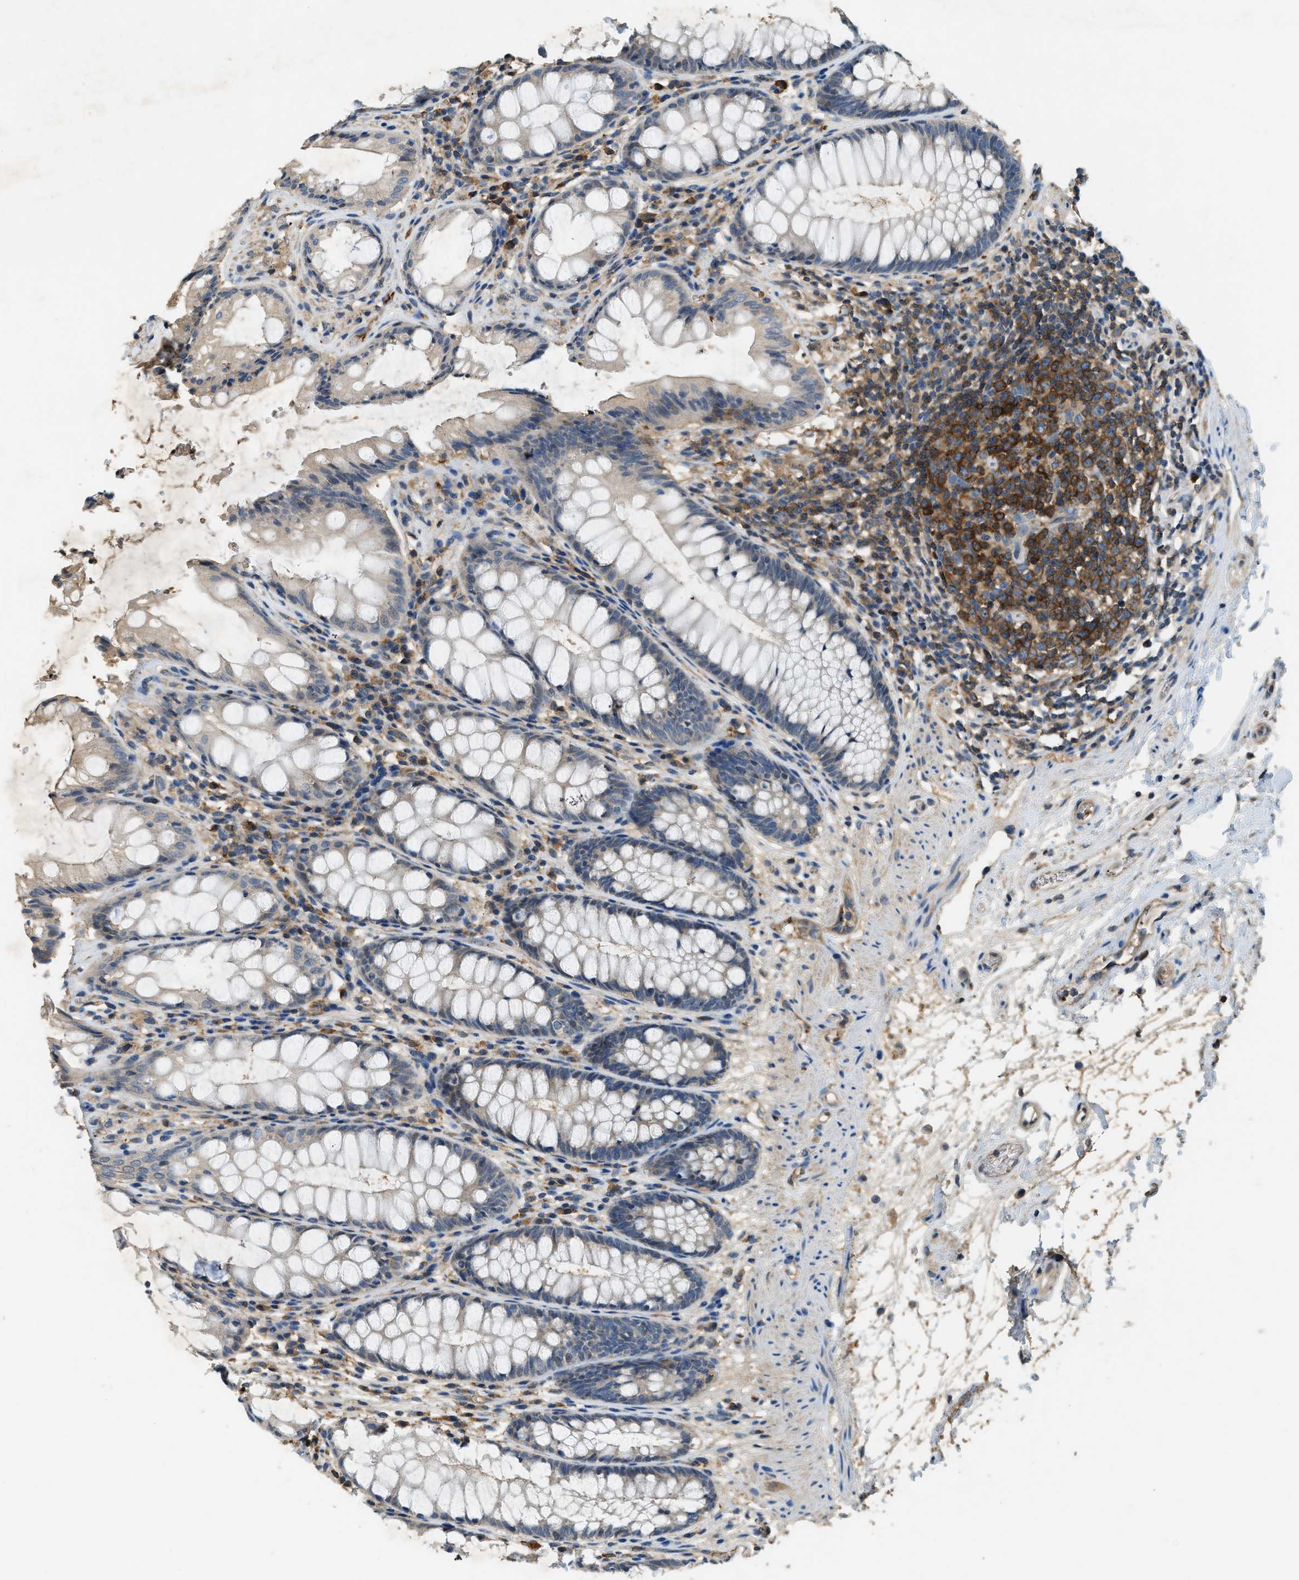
{"staining": {"intensity": "weak", "quantity": "25%-75%", "location": "cytoplasmic/membranous"}, "tissue": "rectum", "cell_type": "Glandular cells", "image_type": "normal", "snomed": [{"axis": "morphology", "description": "Normal tissue, NOS"}, {"axis": "topography", "description": "Rectum"}], "caption": "The photomicrograph demonstrates staining of normal rectum, revealing weak cytoplasmic/membranous protein positivity (brown color) within glandular cells.", "gene": "CFLAR", "patient": {"sex": "male", "age": 64}}